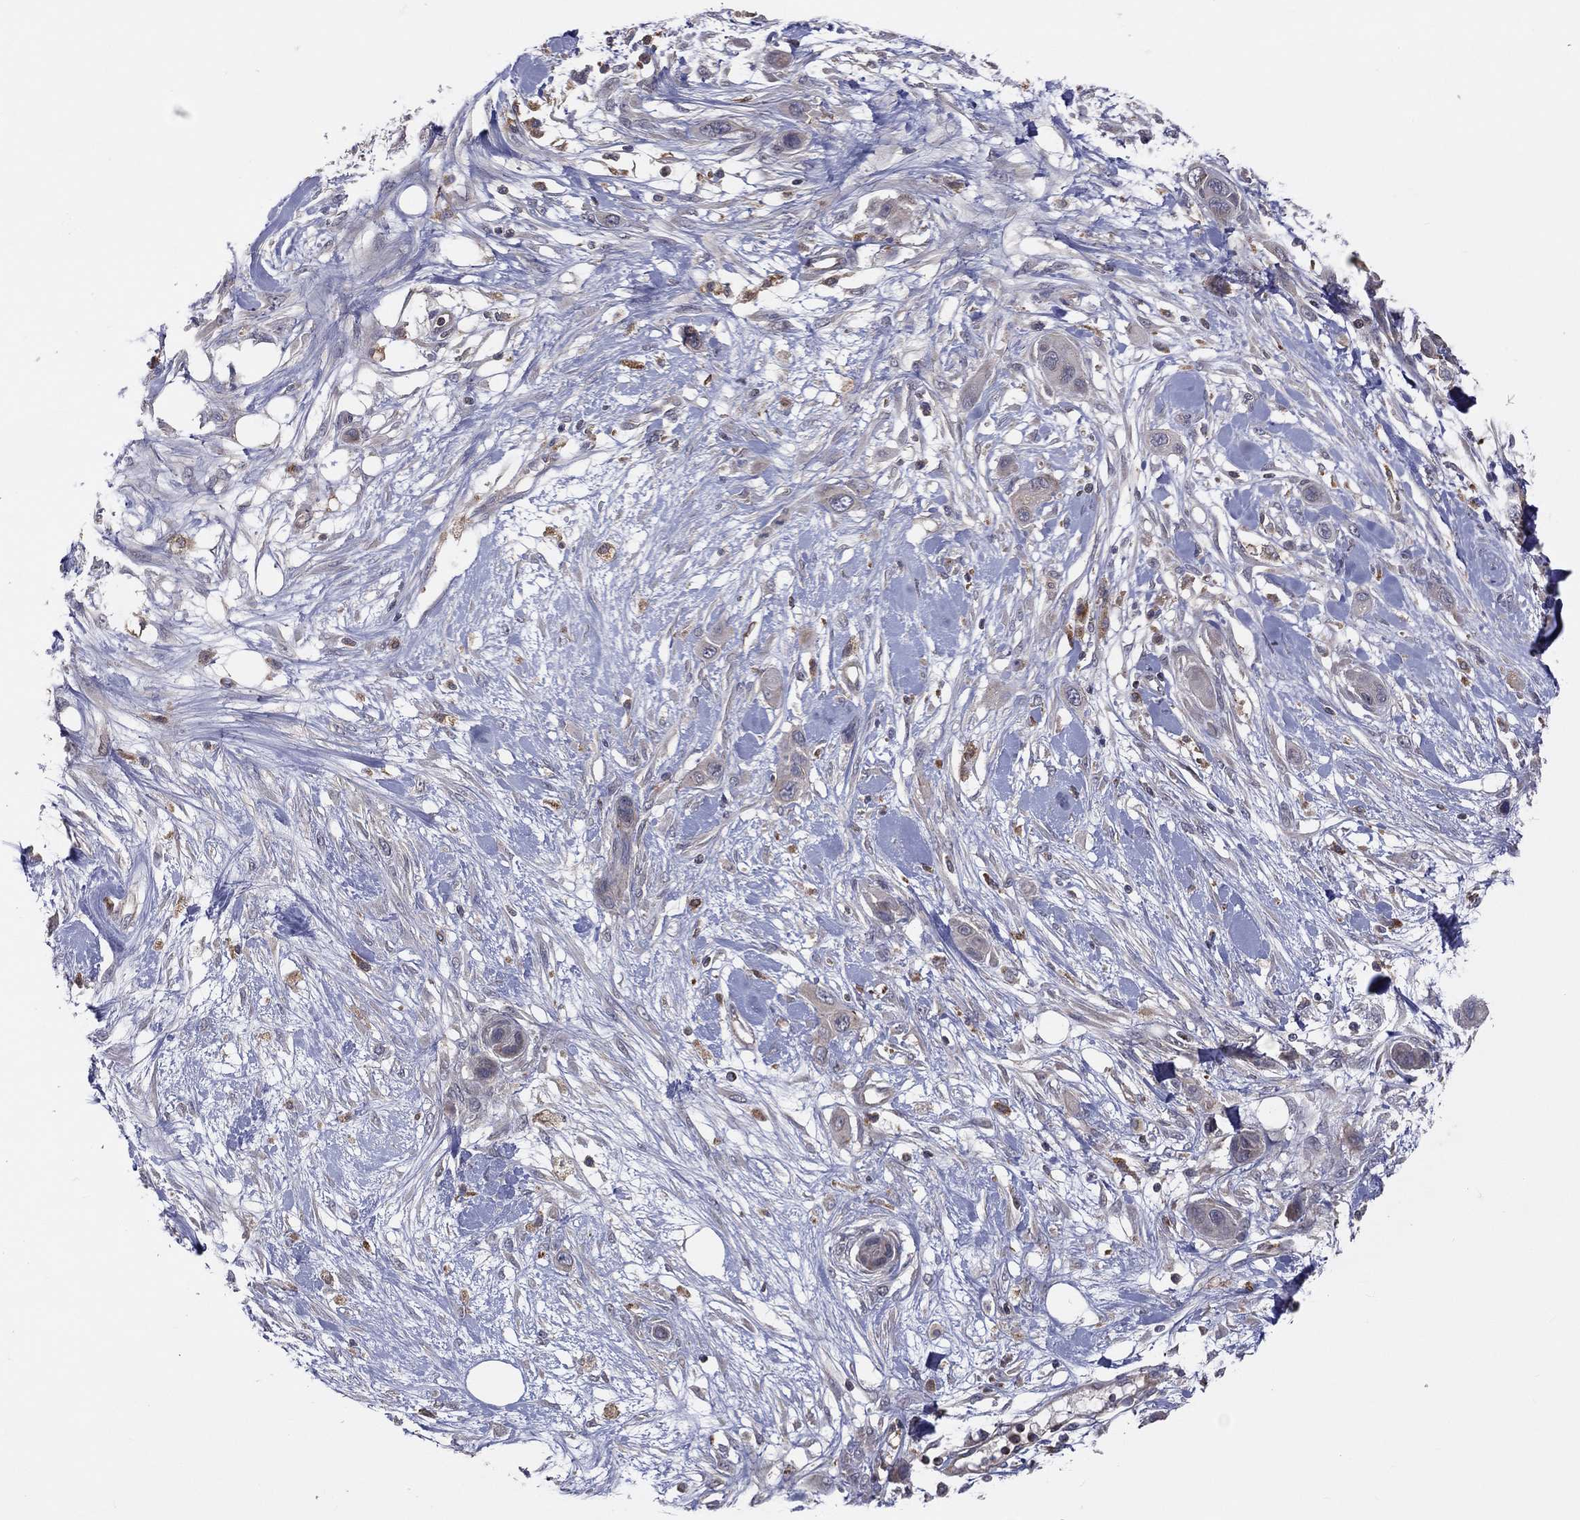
{"staining": {"intensity": "weak", "quantity": "<25%", "location": "cytoplasmic/membranous"}, "tissue": "skin cancer", "cell_type": "Tumor cells", "image_type": "cancer", "snomed": [{"axis": "morphology", "description": "Squamous cell carcinoma, NOS"}, {"axis": "topography", "description": "Skin"}], "caption": "This is an immunohistochemistry (IHC) histopathology image of skin squamous cell carcinoma. There is no staining in tumor cells.", "gene": "STARD3", "patient": {"sex": "male", "age": 79}}